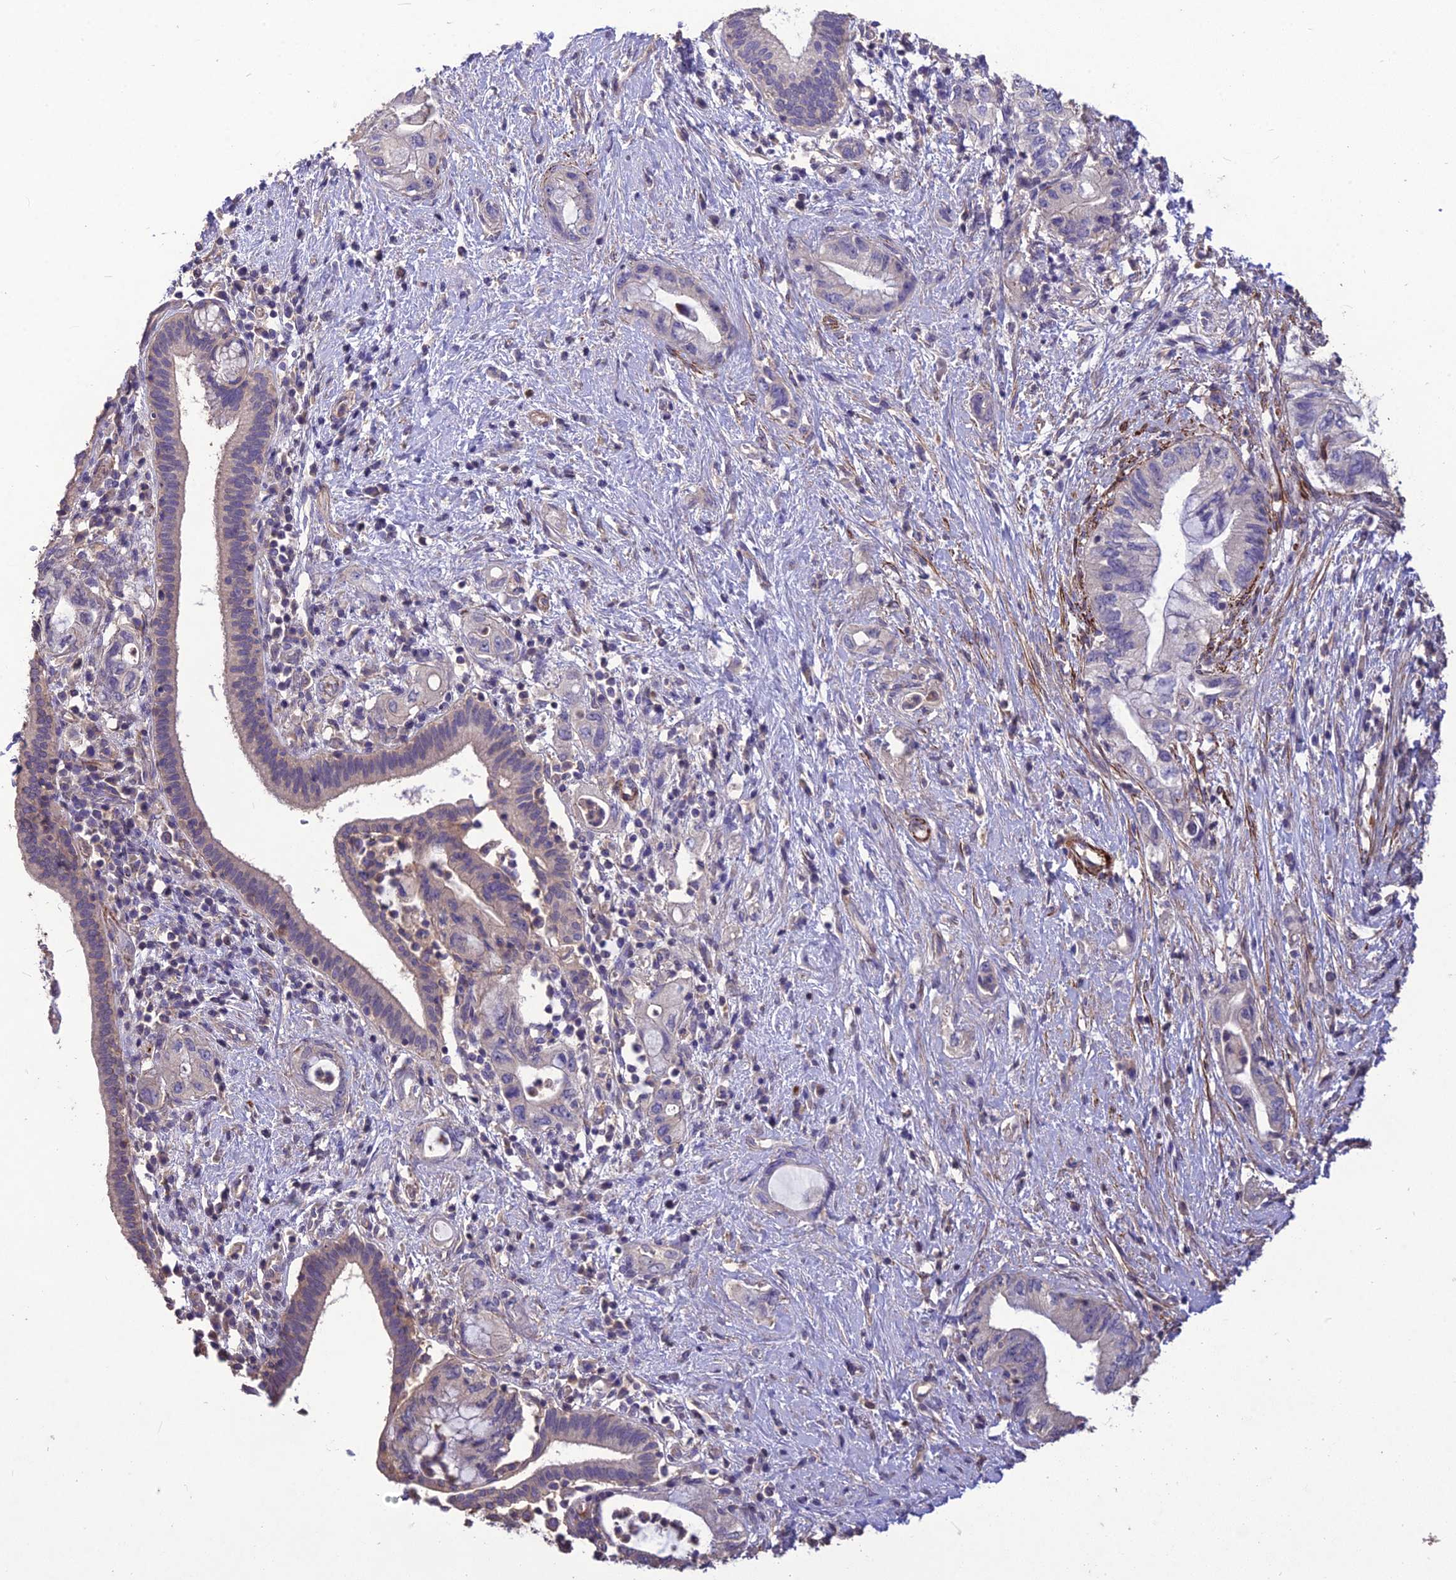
{"staining": {"intensity": "negative", "quantity": "none", "location": "none"}, "tissue": "pancreatic cancer", "cell_type": "Tumor cells", "image_type": "cancer", "snomed": [{"axis": "morphology", "description": "Adenocarcinoma, NOS"}, {"axis": "topography", "description": "Pancreas"}], "caption": "IHC of pancreatic adenocarcinoma reveals no expression in tumor cells.", "gene": "CLUH", "patient": {"sex": "female", "age": 73}}